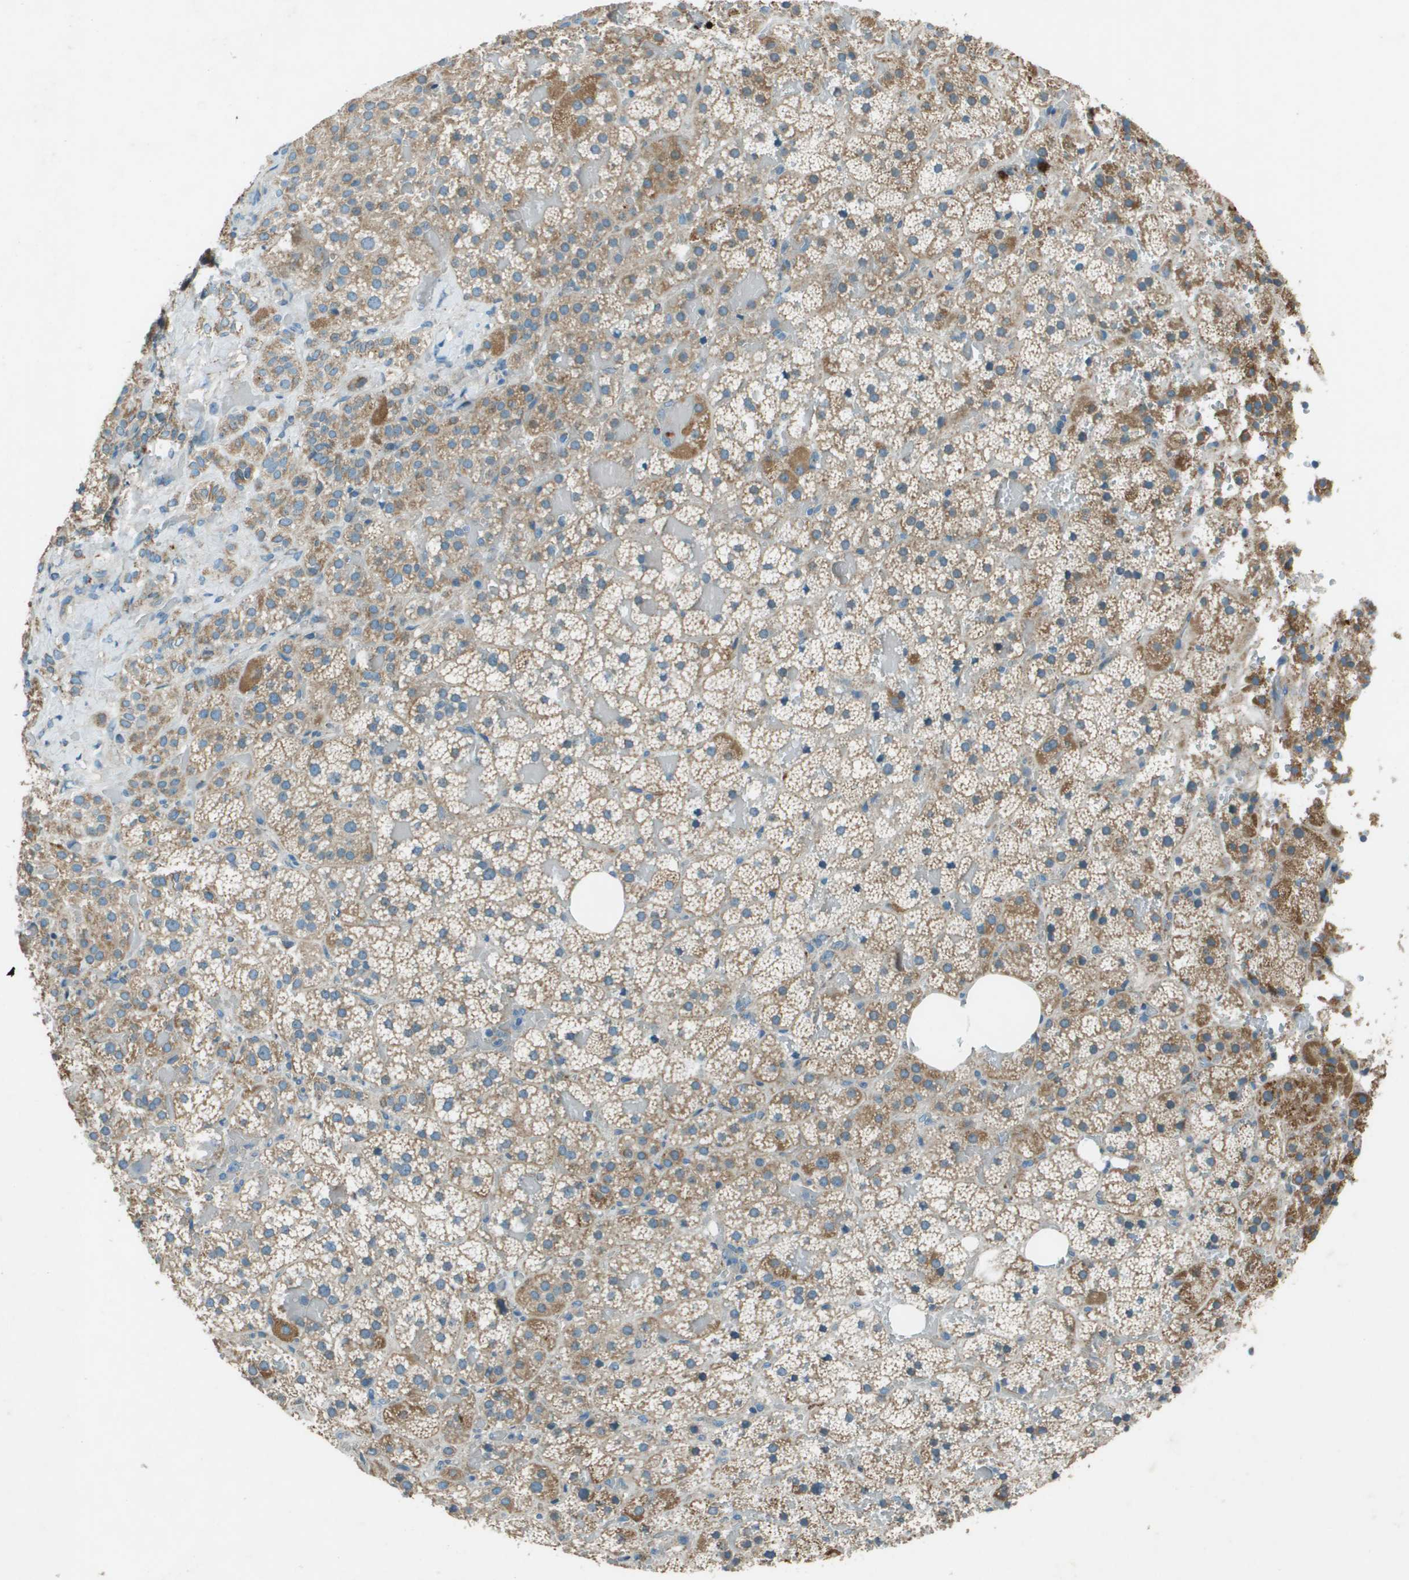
{"staining": {"intensity": "moderate", "quantity": ">75%", "location": "cytoplasmic/membranous"}, "tissue": "adrenal gland", "cell_type": "Glandular cells", "image_type": "normal", "snomed": [{"axis": "morphology", "description": "Normal tissue, NOS"}, {"axis": "topography", "description": "Adrenal gland"}], "caption": "Brown immunohistochemical staining in normal adrenal gland shows moderate cytoplasmic/membranous positivity in about >75% of glandular cells. Ihc stains the protein of interest in brown and the nuclei are stained blue.", "gene": "MIGA1", "patient": {"sex": "female", "age": 59}}